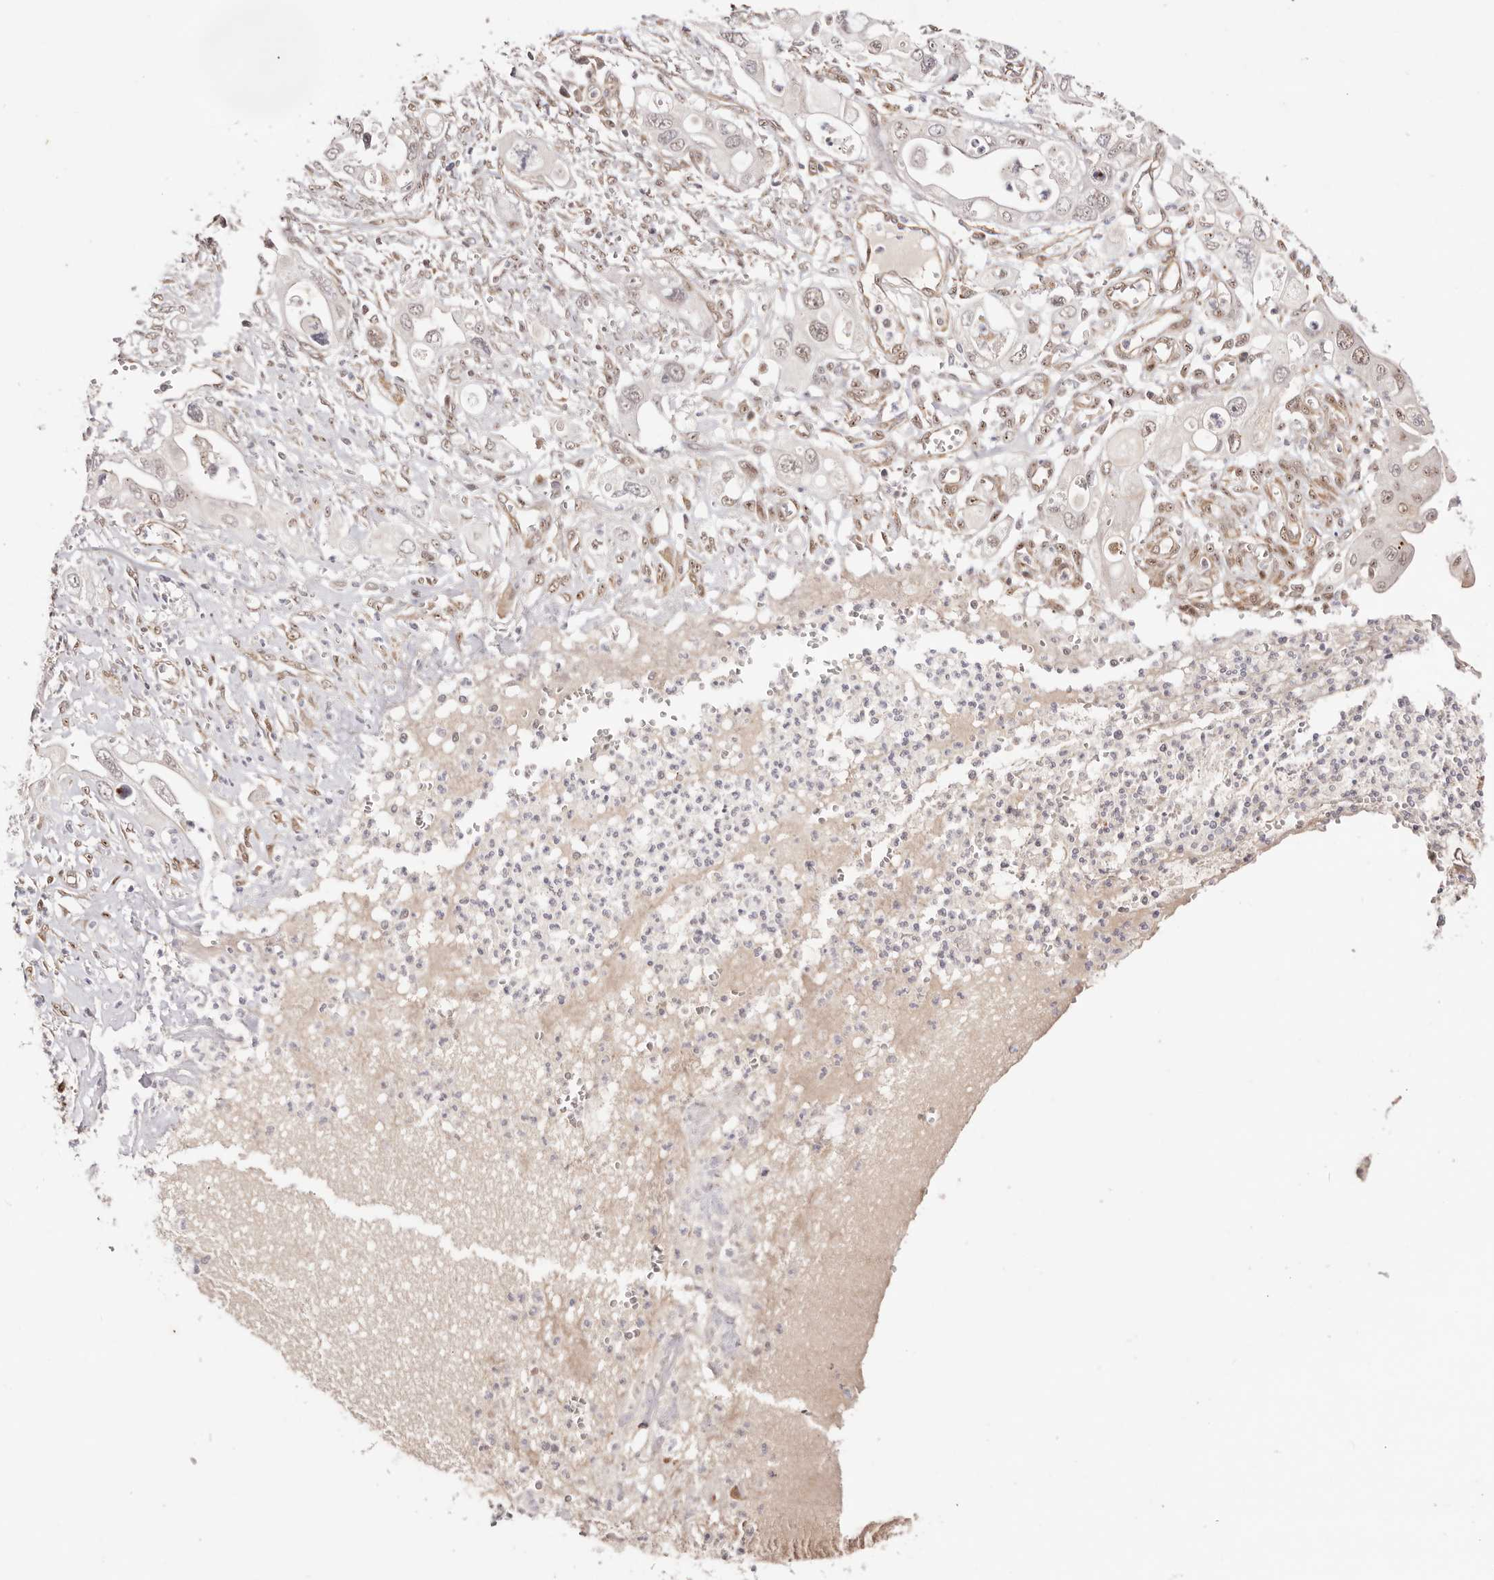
{"staining": {"intensity": "weak", "quantity": "25%-75%", "location": "nuclear"}, "tissue": "pancreatic cancer", "cell_type": "Tumor cells", "image_type": "cancer", "snomed": [{"axis": "morphology", "description": "Adenocarcinoma, NOS"}, {"axis": "topography", "description": "Pancreas"}], "caption": "Immunohistochemical staining of human pancreatic cancer reveals weak nuclear protein staining in about 25%-75% of tumor cells. The staining was performed using DAB (3,3'-diaminobenzidine) to visualize the protein expression in brown, while the nuclei were stained in blue with hematoxylin (Magnification: 20x).", "gene": "WRN", "patient": {"sex": "male", "age": 68}}